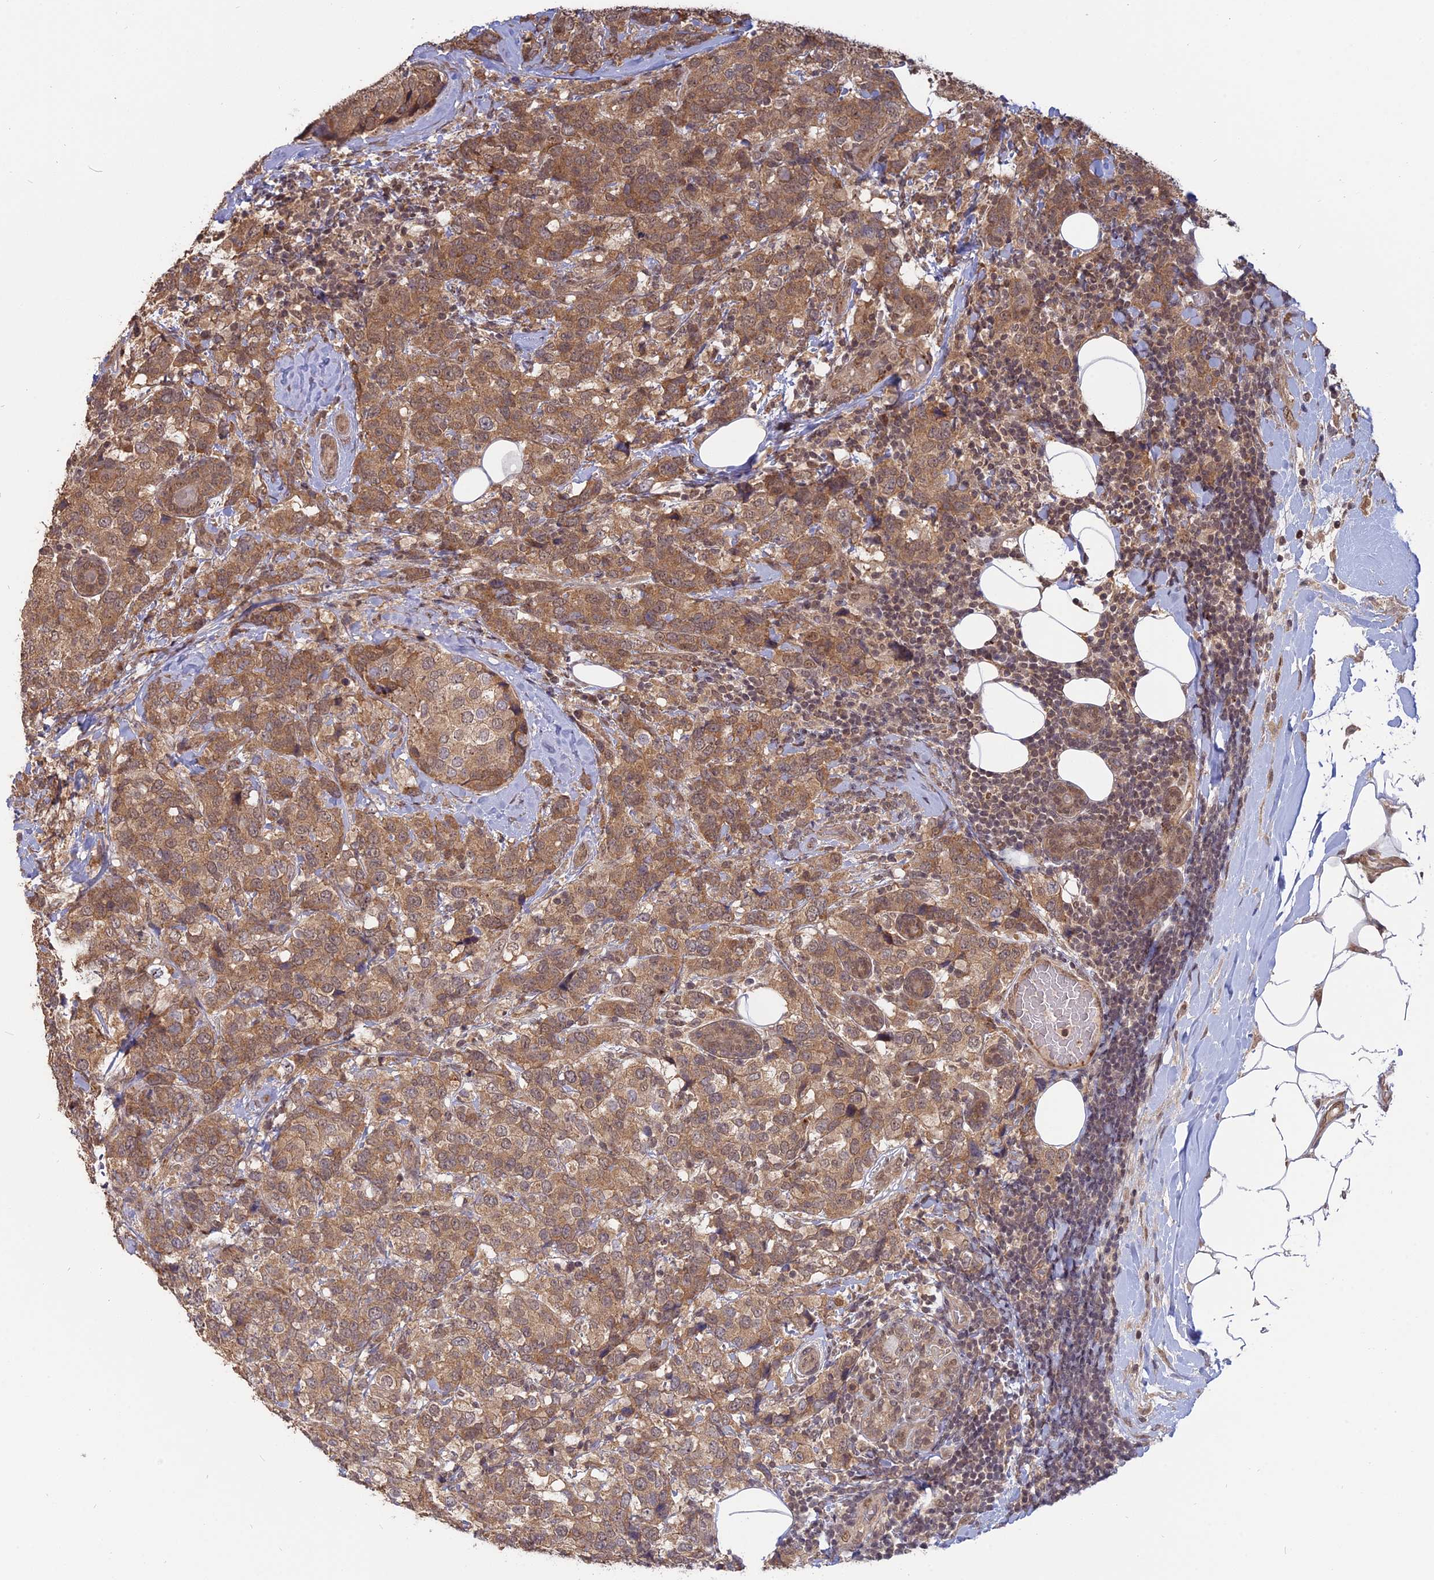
{"staining": {"intensity": "moderate", "quantity": ">75%", "location": "cytoplasmic/membranous"}, "tissue": "breast cancer", "cell_type": "Tumor cells", "image_type": "cancer", "snomed": [{"axis": "morphology", "description": "Lobular carcinoma"}, {"axis": "topography", "description": "Breast"}], "caption": "High-power microscopy captured an immunohistochemistry (IHC) micrograph of breast cancer (lobular carcinoma), revealing moderate cytoplasmic/membranous expression in about >75% of tumor cells.", "gene": "PKIG", "patient": {"sex": "female", "age": 59}}